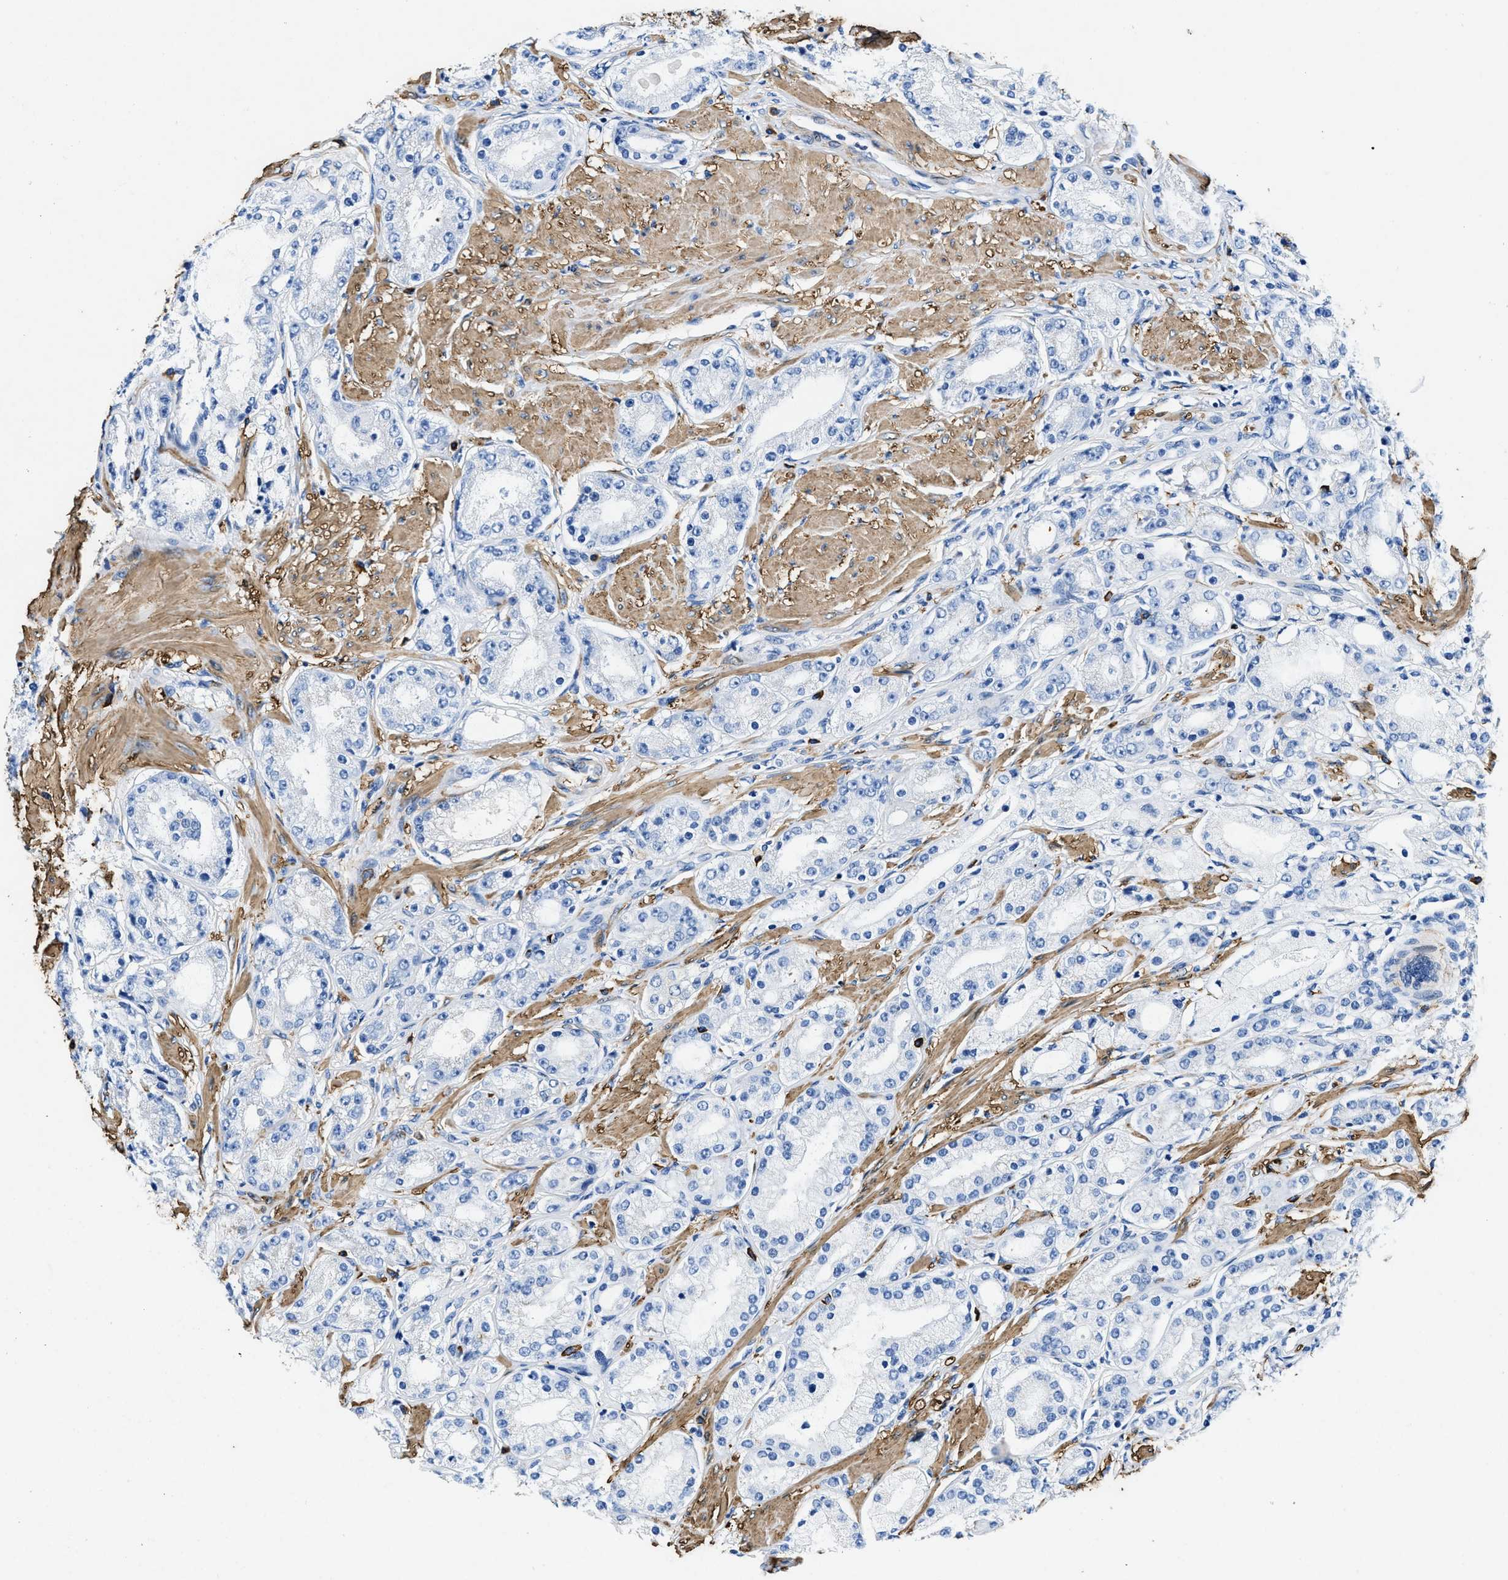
{"staining": {"intensity": "negative", "quantity": "none", "location": "none"}, "tissue": "prostate cancer", "cell_type": "Tumor cells", "image_type": "cancer", "snomed": [{"axis": "morphology", "description": "Adenocarcinoma, Low grade"}, {"axis": "topography", "description": "Prostate"}], "caption": "Immunohistochemistry micrograph of neoplastic tissue: human prostate cancer stained with DAB (3,3'-diaminobenzidine) reveals no significant protein expression in tumor cells.", "gene": "TEX261", "patient": {"sex": "male", "age": 63}}